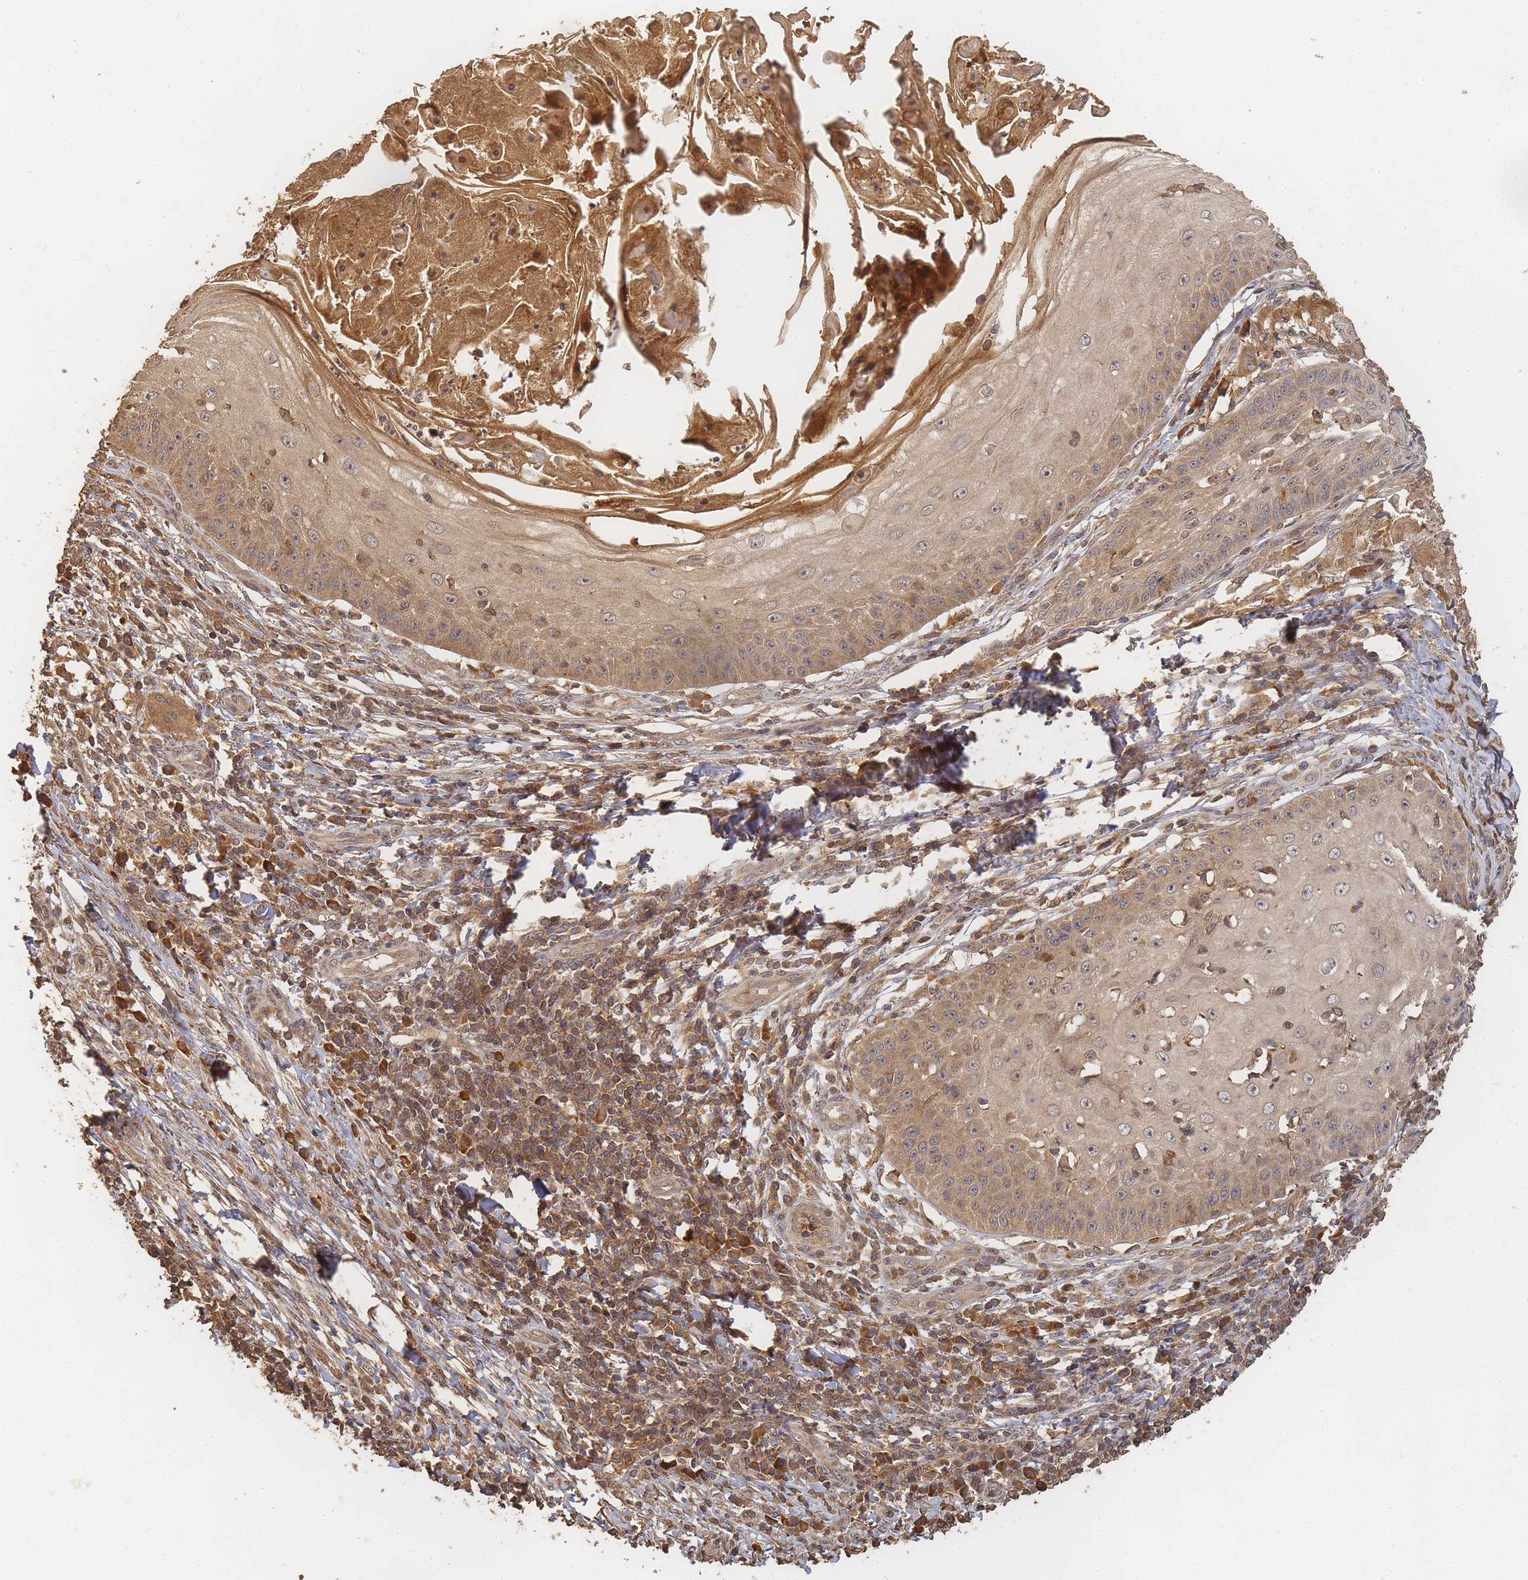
{"staining": {"intensity": "weak", "quantity": ">75%", "location": "cytoplasmic/membranous,nuclear"}, "tissue": "skin cancer", "cell_type": "Tumor cells", "image_type": "cancer", "snomed": [{"axis": "morphology", "description": "Squamous cell carcinoma, NOS"}, {"axis": "topography", "description": "Skin"}], "caption": "Immunohistochemistry (IHC) of human skin squamous cell carcinoma shows low levels of weak cytoplasmic/membranous and nuclear staining in approximately >75% of tumor cells.", "gene": "ALKBH1", "patient": {"sex": "male", "age": 70}}